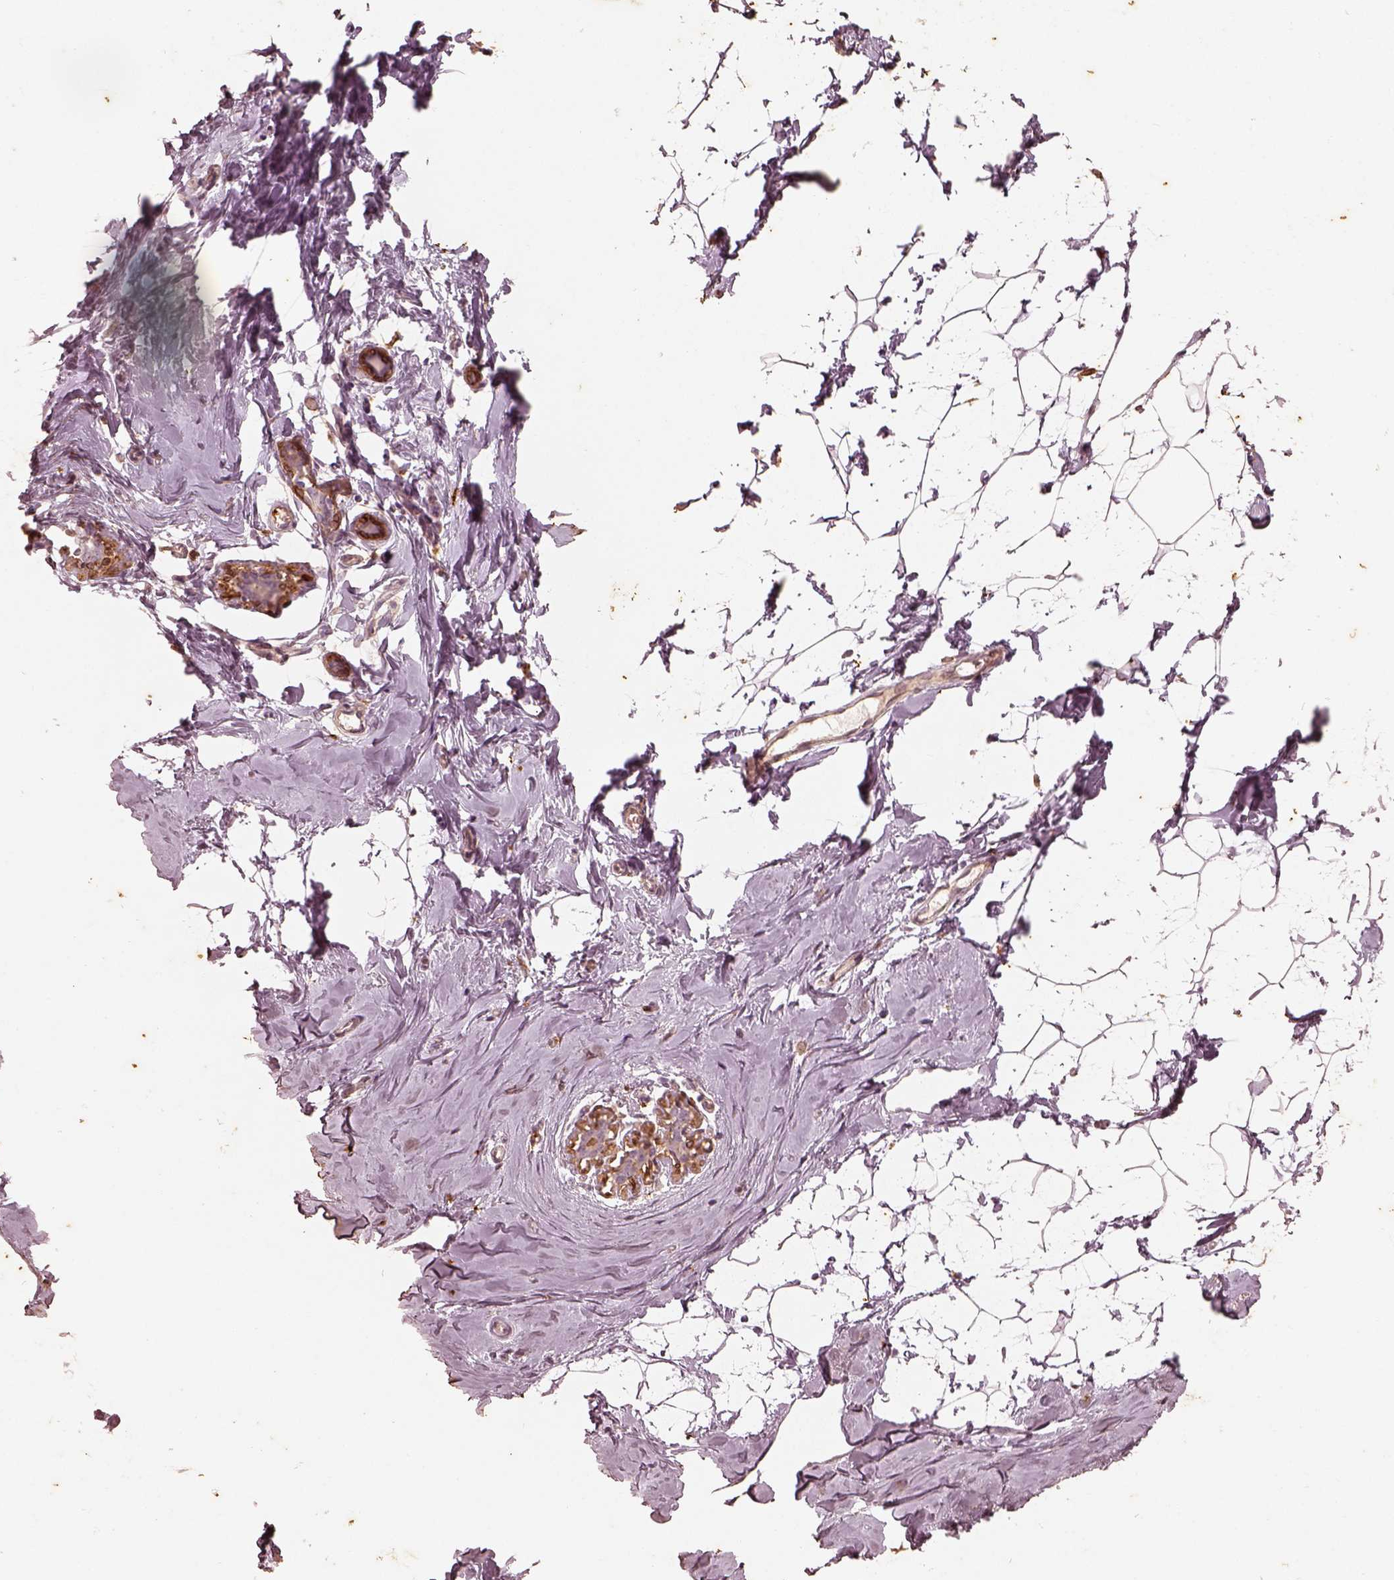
{"staining": {"intensity": "weak", "quantity": ">75%", "location": "cytoplasmic/membranous"}, "tissue": "breast", "cell_type": "Adipocytes", "image_type": "normal", "snomed": [{"axis": "morphology", "description": "Normal tissue, NOS"}, {"axis": "topography", "description": "Breast"}], "caption": "Approximately >75% of adipocytes in normal human breast demonstrate weak cytoplasmic/membranous protein staining as visualized by brown immunohistochemical staining.", "gene": "WLS", "patient": {"sex": "female", "age": 32}}